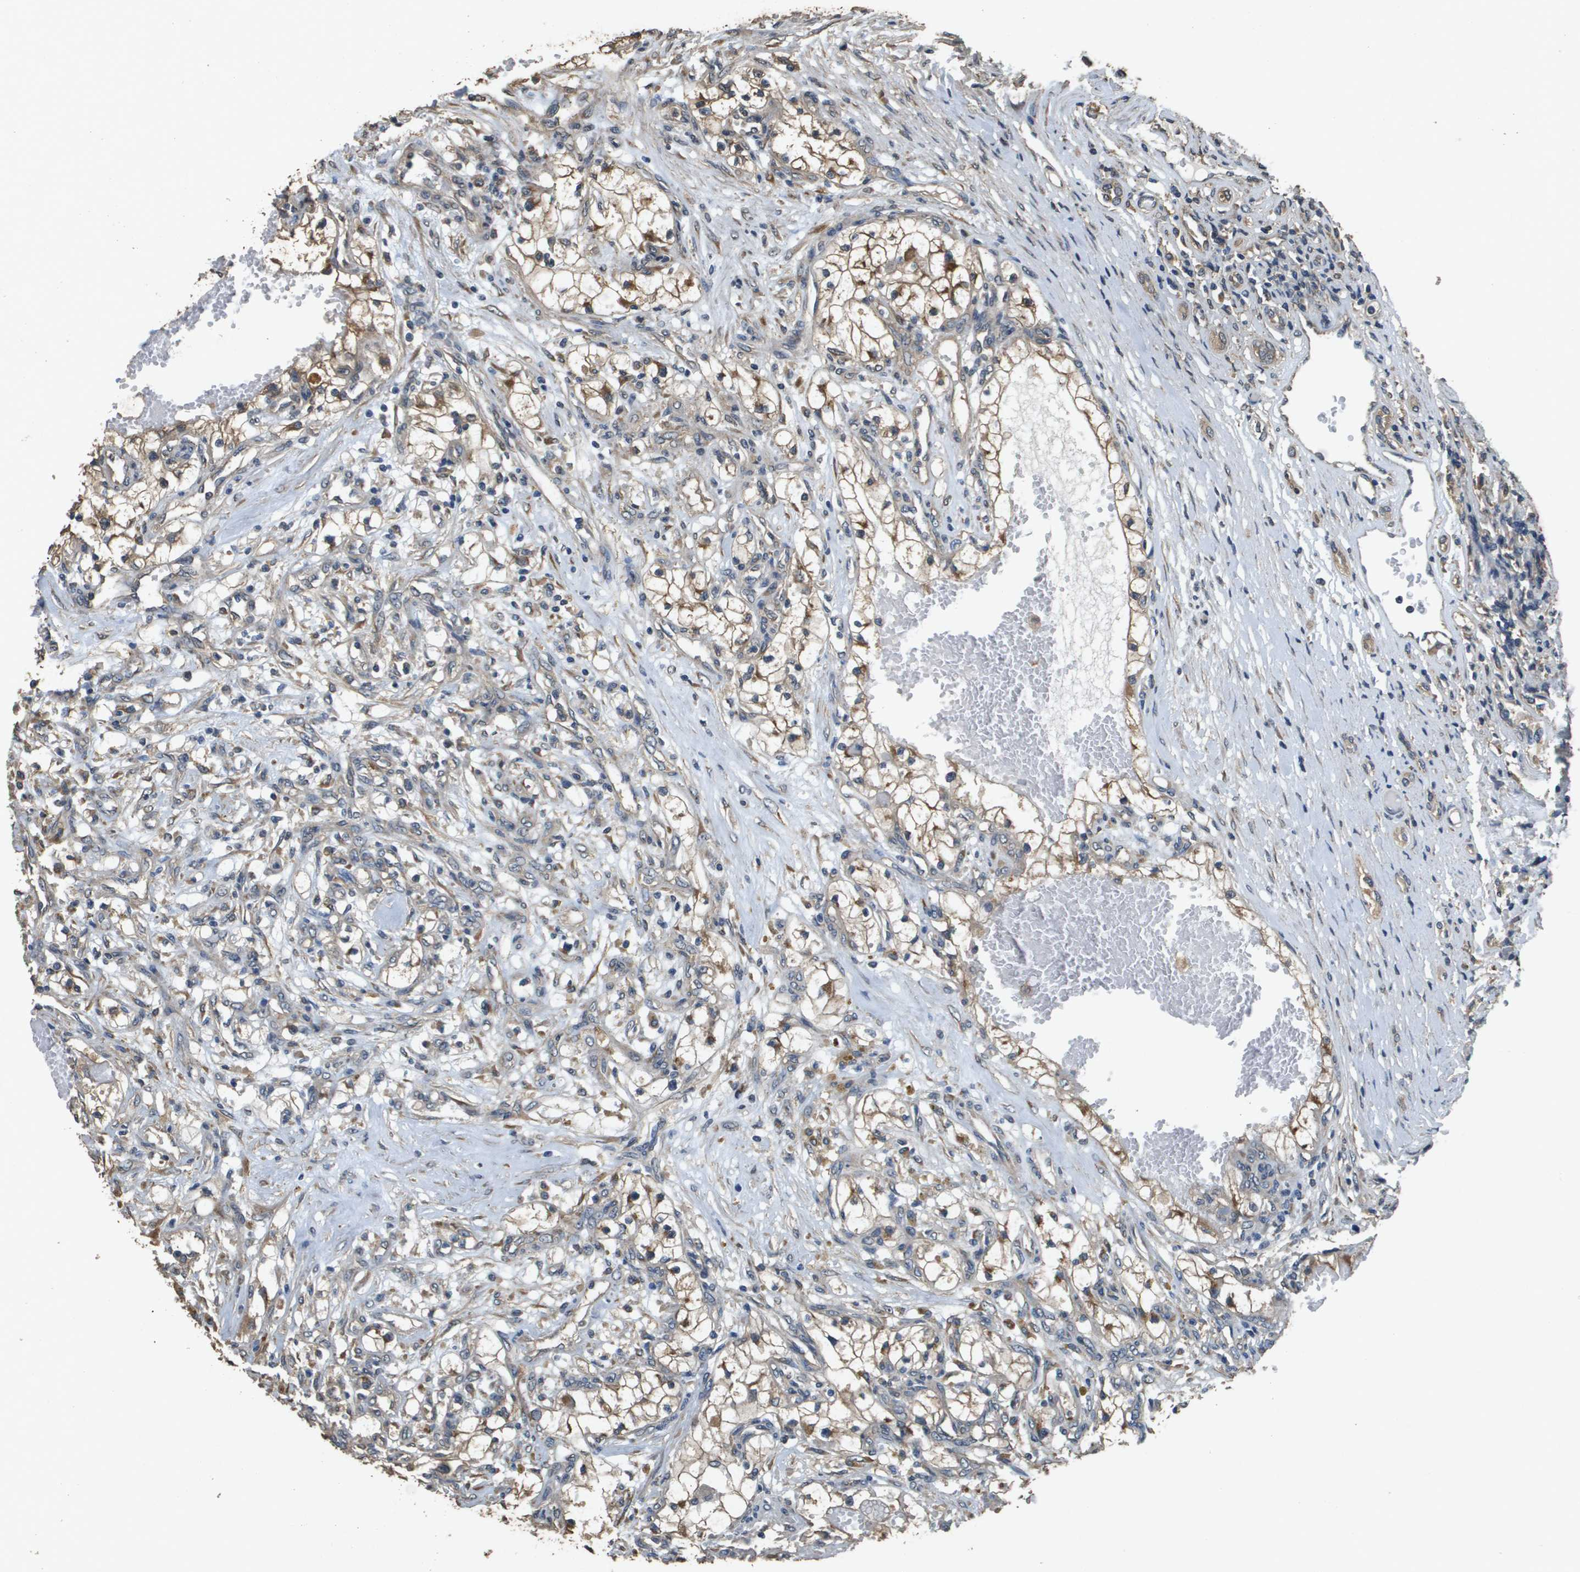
{"staining": {"intensity": "weak", "quantity": ">75%", "location": "cytoplasmic/membranous"}, "tissue": "renal cancer", "cell_type": "Tumor cells", "image_type": "cancer", "snomed": [{"axis": "morphology", "description": "Adenocarcinoma, NOS"}, {"axis": "topography", "description": "Kidney"}], "caption": "Renal cancer was stained to show a protein in brown. There is low levels of weak cytoplasmic/membranous expression in approximately >75% of tumor cells. (DAB (3,3'-diaminobenzidine) IHC, brown staining for protein, blue staining for nuclei).", "gene": "RAB6B", "patient": {"sex": "male", "age": 68}}